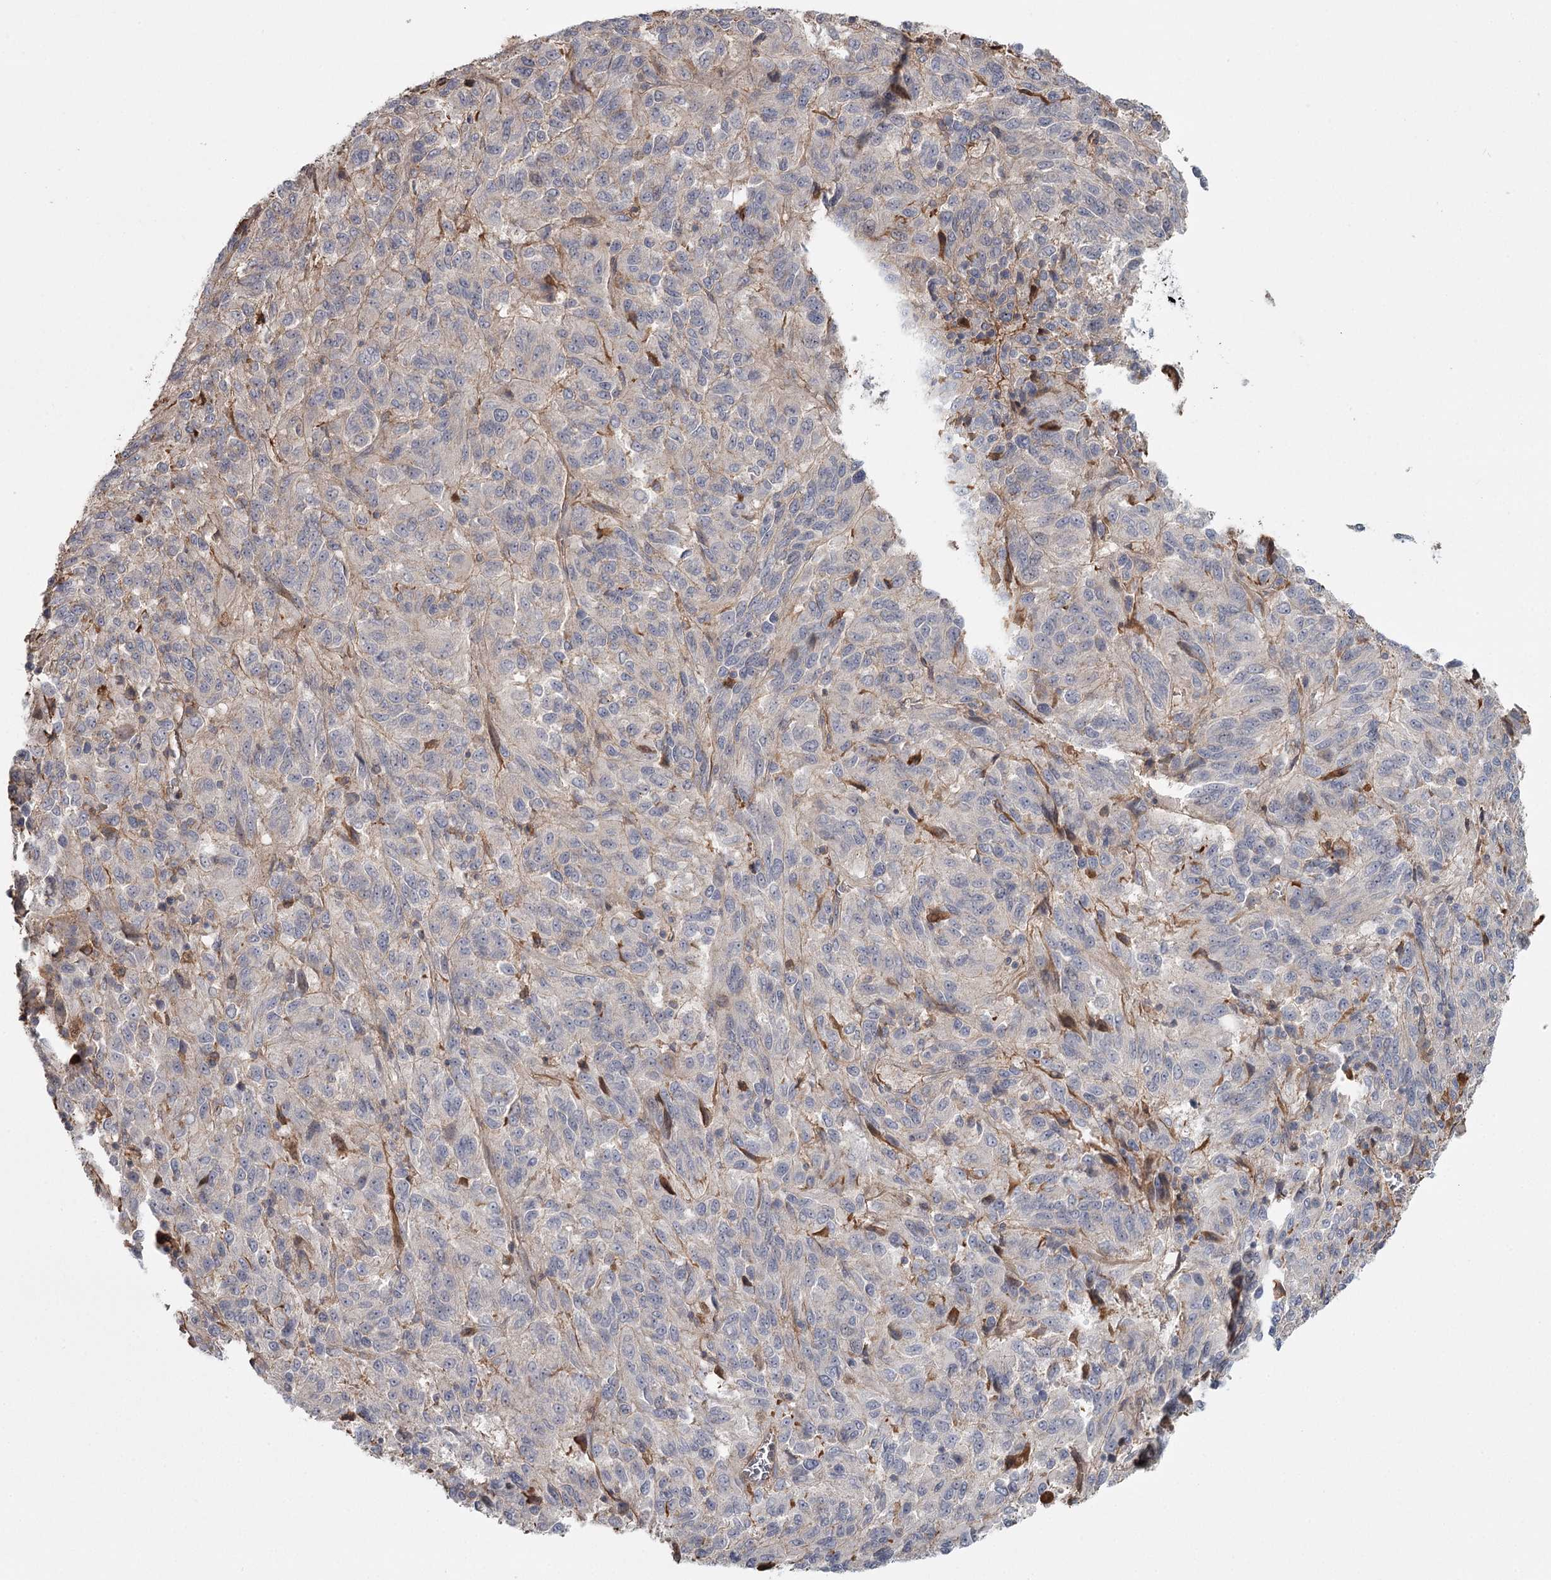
{"staining": {"intensity": "negative", "quantity": "none", "location": "none"}, "tissue": "melanoma", "cell_type": "Tumor cells", "image_type": "cancer", "snomed": [{"axis": "morphology", "description": "Malignant melanoma, Metastatic site"}, {"axis": "topography", "description": "Lung"}], "caption": "Immunohistochemistry of human melanoma shows no expression in tumor cells. (DAB immunohistochemistry (IHC), high magnification).", "gene": "DHRS9", "patient": {"sex": "male", "age": 64}}